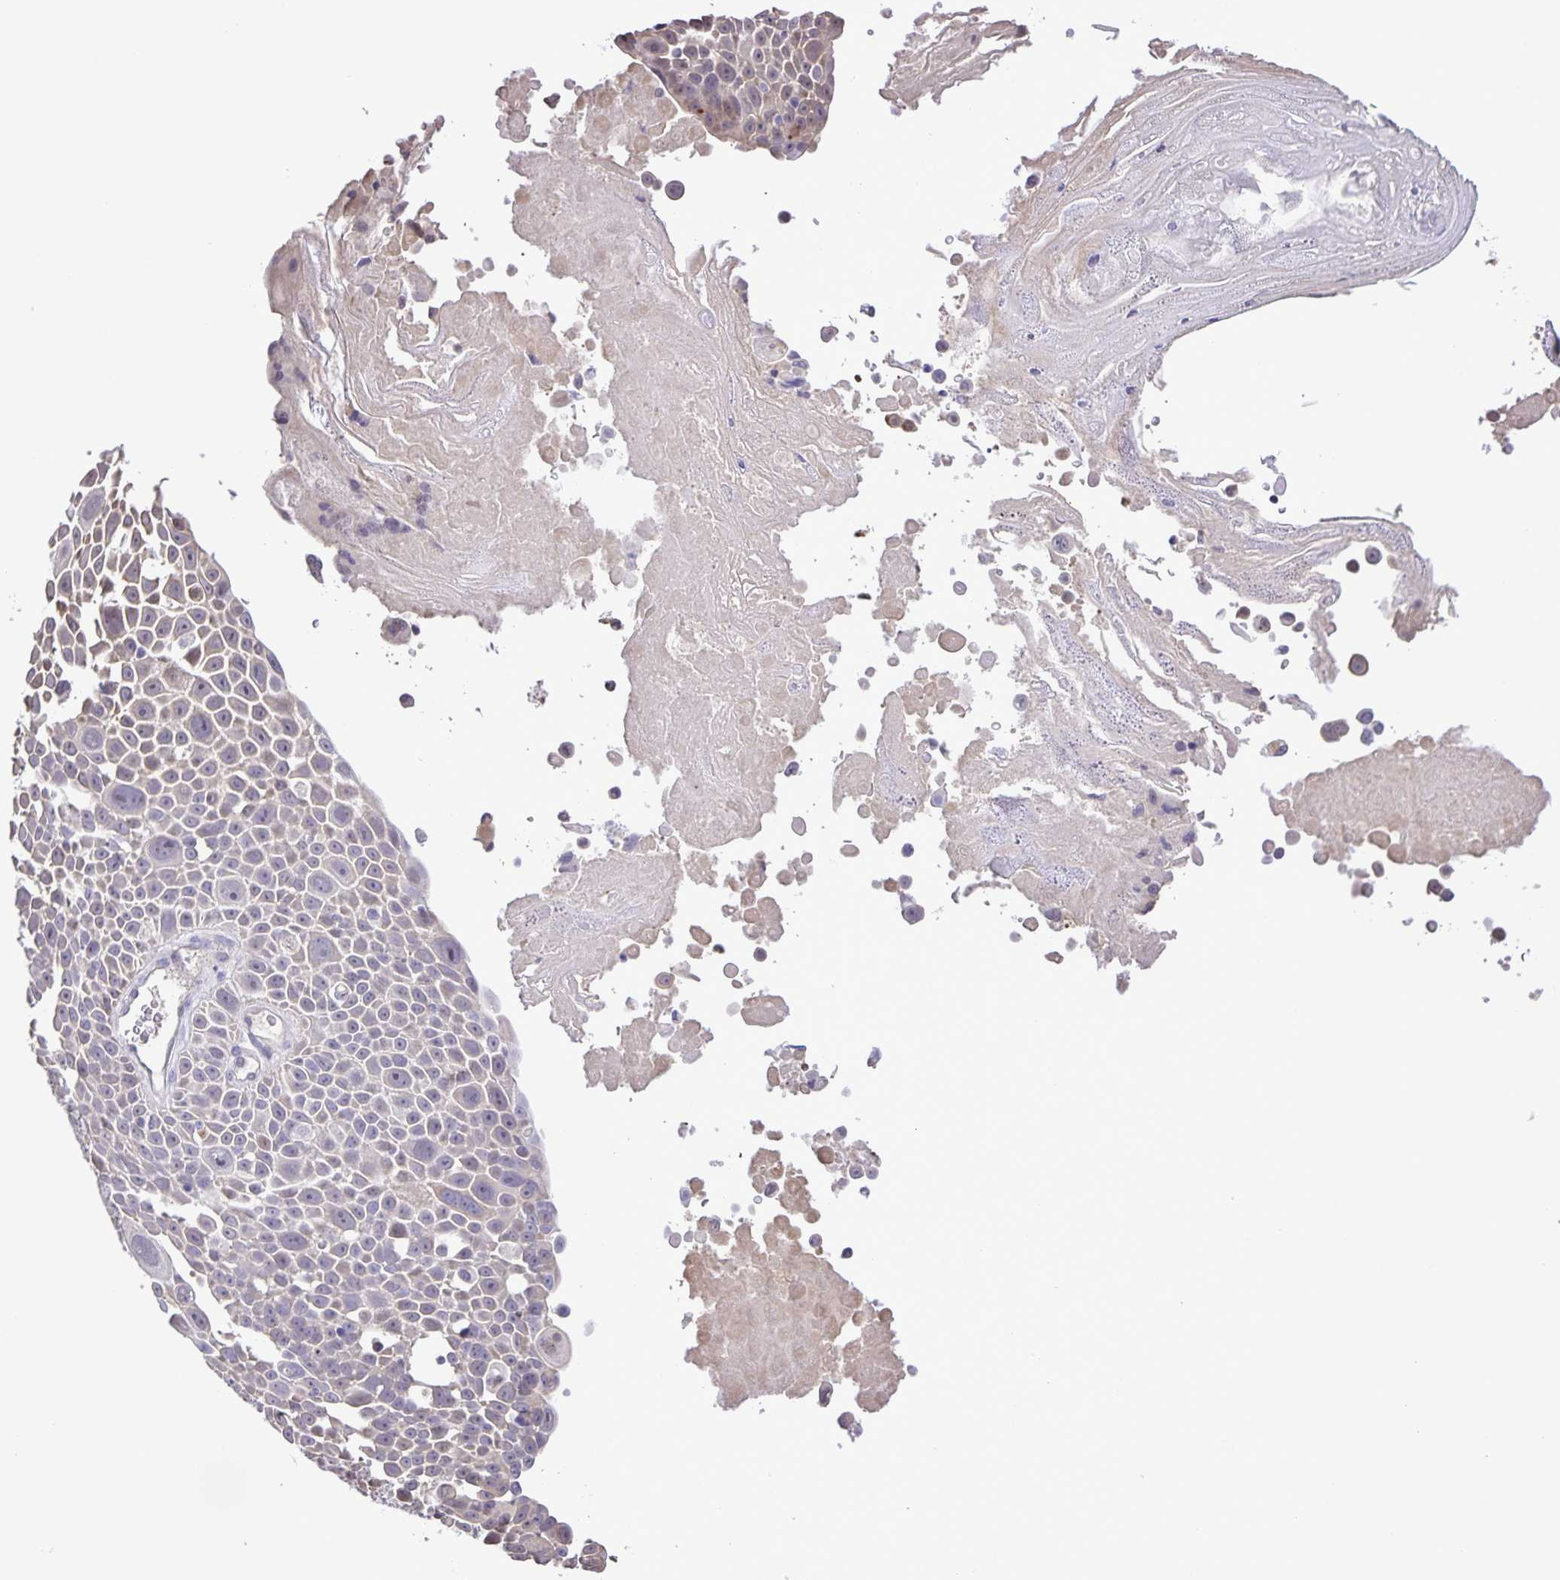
{"staining": {"intensity": "negative", "quantity": "none", "location": "none"}, "tissue": "lung cancer", "cell_type": "Tumor cells", "image_type": "cancer", "snomed": [{"axis": "morphology", "description": "Squamous cell carcinoma, NOS"}, {"axis": "morphology", "description": "Squamous cell carcinoma, metastatic, NOS"}, {"axis": "topography", "description": "Lymph node"}, {"axis": "topography", "description": "Lung"}], "caption": "The histopathology image reveals no staining of tumor cells in lung cancer.", "gene": "ONECUT2", "patient": {"sex": "female", "age": 62}}